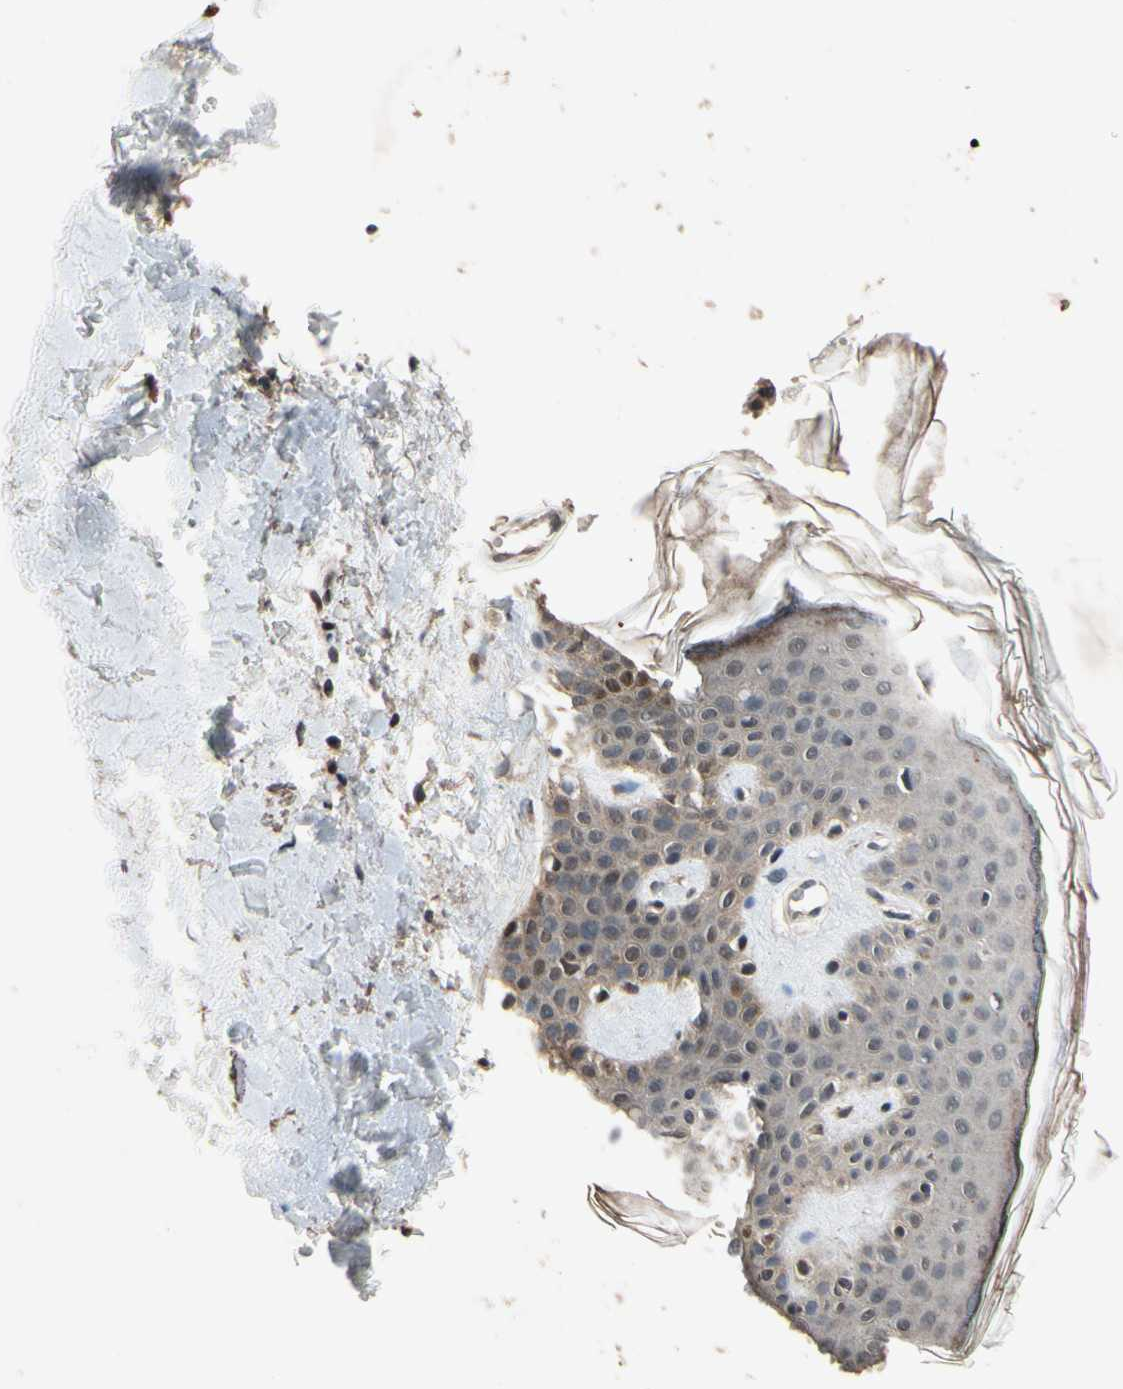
{"staining": {"intensity": "weak", "quantity": ">75%", "location": "cytoplasmic/membranous"}, "tissue": "skin", "cell_type": "Fibroblasts", "image_type": "normal", "snomed": [{"axis": "morphology", "description": "Normal tissue, NOS"}, {"axis": "topography", "description": "Skin"}], "caption": "Human skin stained for a protein (brown) reveals weak cytoplasmic/membranous positive expression in about >75% of fibroblasts.", "gene": "DPY19L3", "patient": {"sex": "male", "age": 67}}